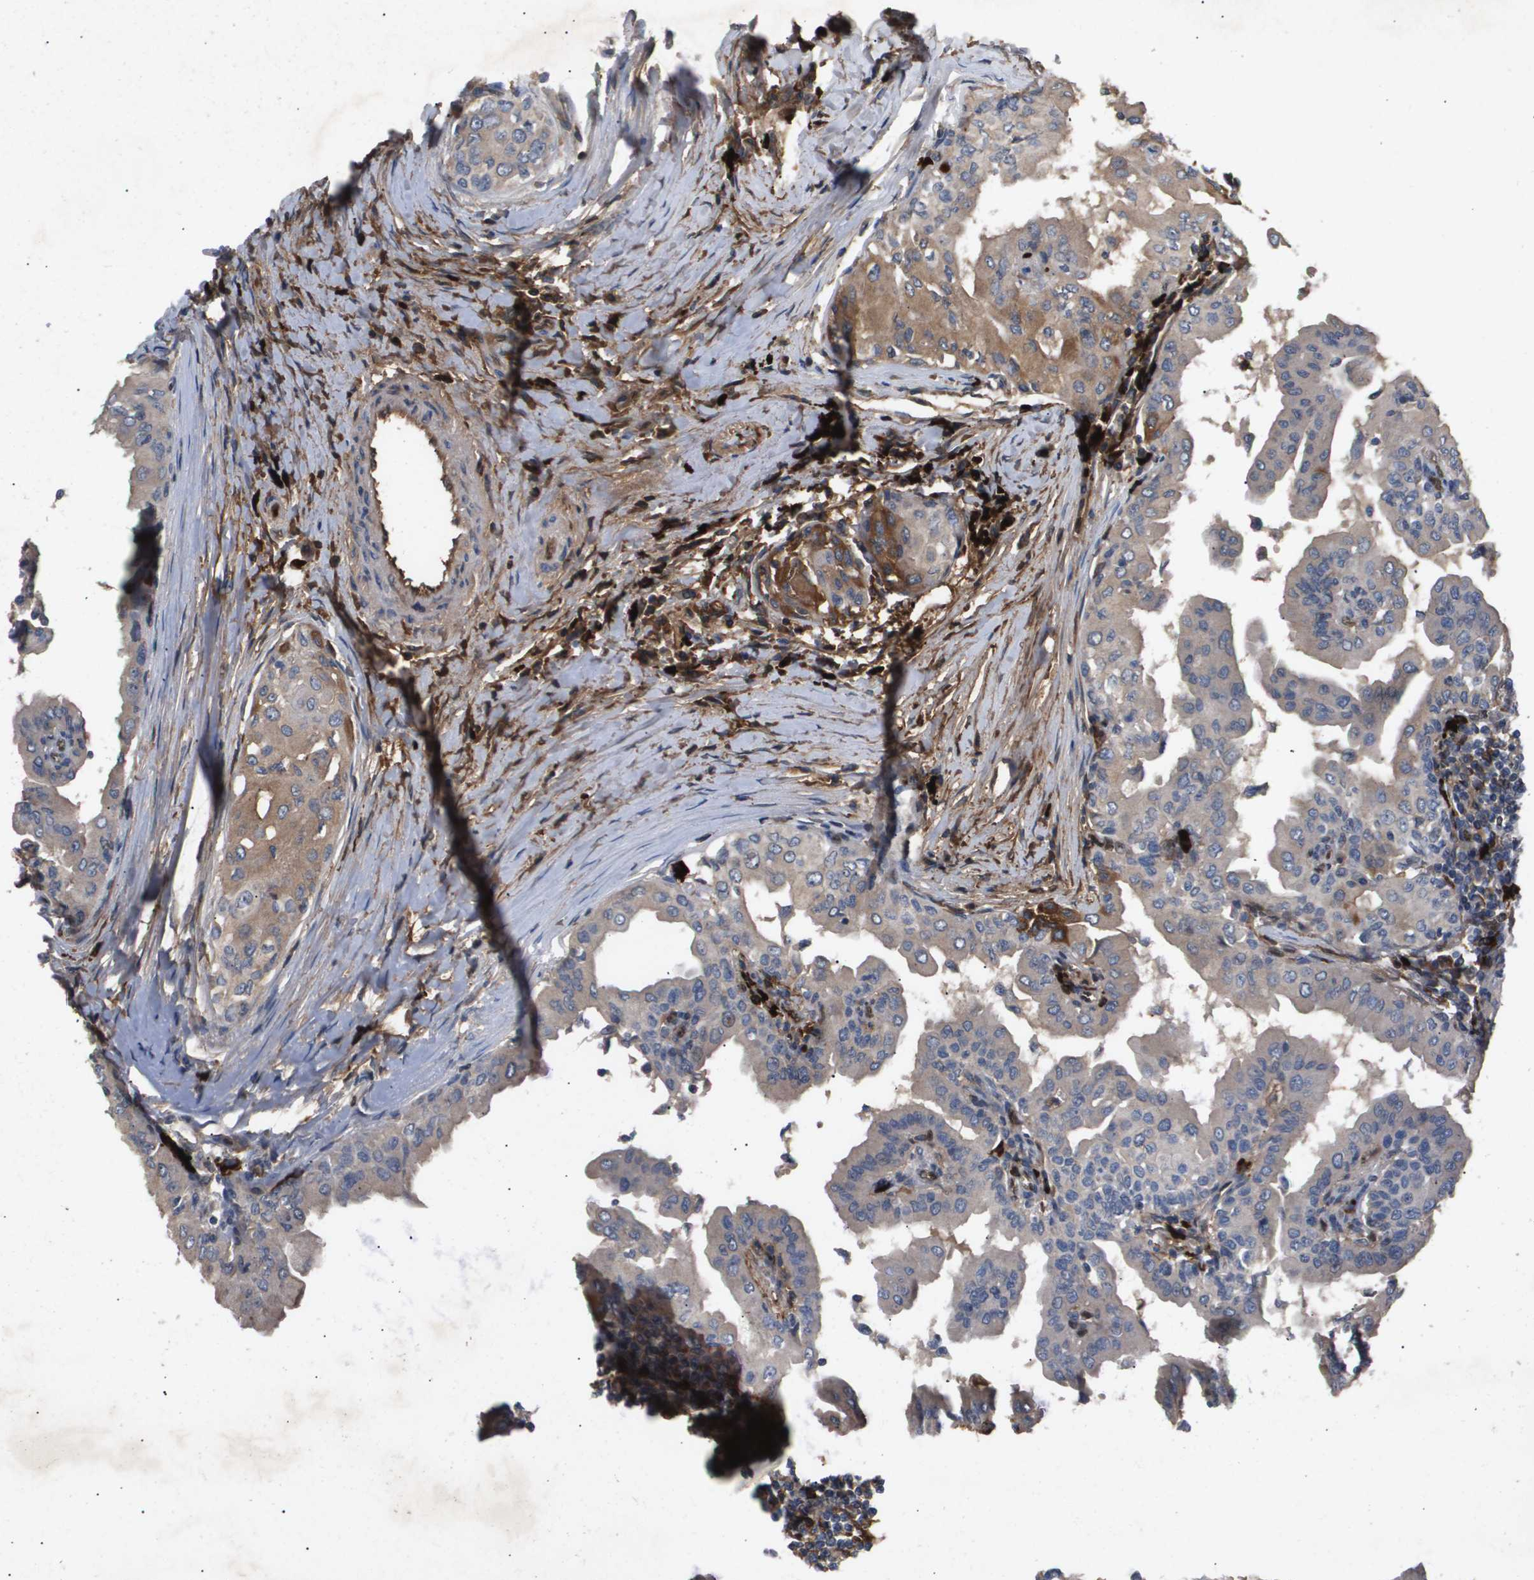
{"staining": {"intensity": "weak", "quantity": "<25%", "location": "cytoplasmic/membranous"}, "tissue": "thyroid cancer", "cell_type": "Tumor cells", "image_type": "cancer", "snomed": [{"axis": "morphology", "description": "Papillary adenocarcinoma, NOS"}, {"axis": "topography", "description": "Thyroid gland"}], "caption": "Protein analysis of thyroid cancer (papillary adenocarcinoma) reveals no significant staining in tumor cells.", "gene": "ERG", "patient": {"sex": "male", "age": 33}}